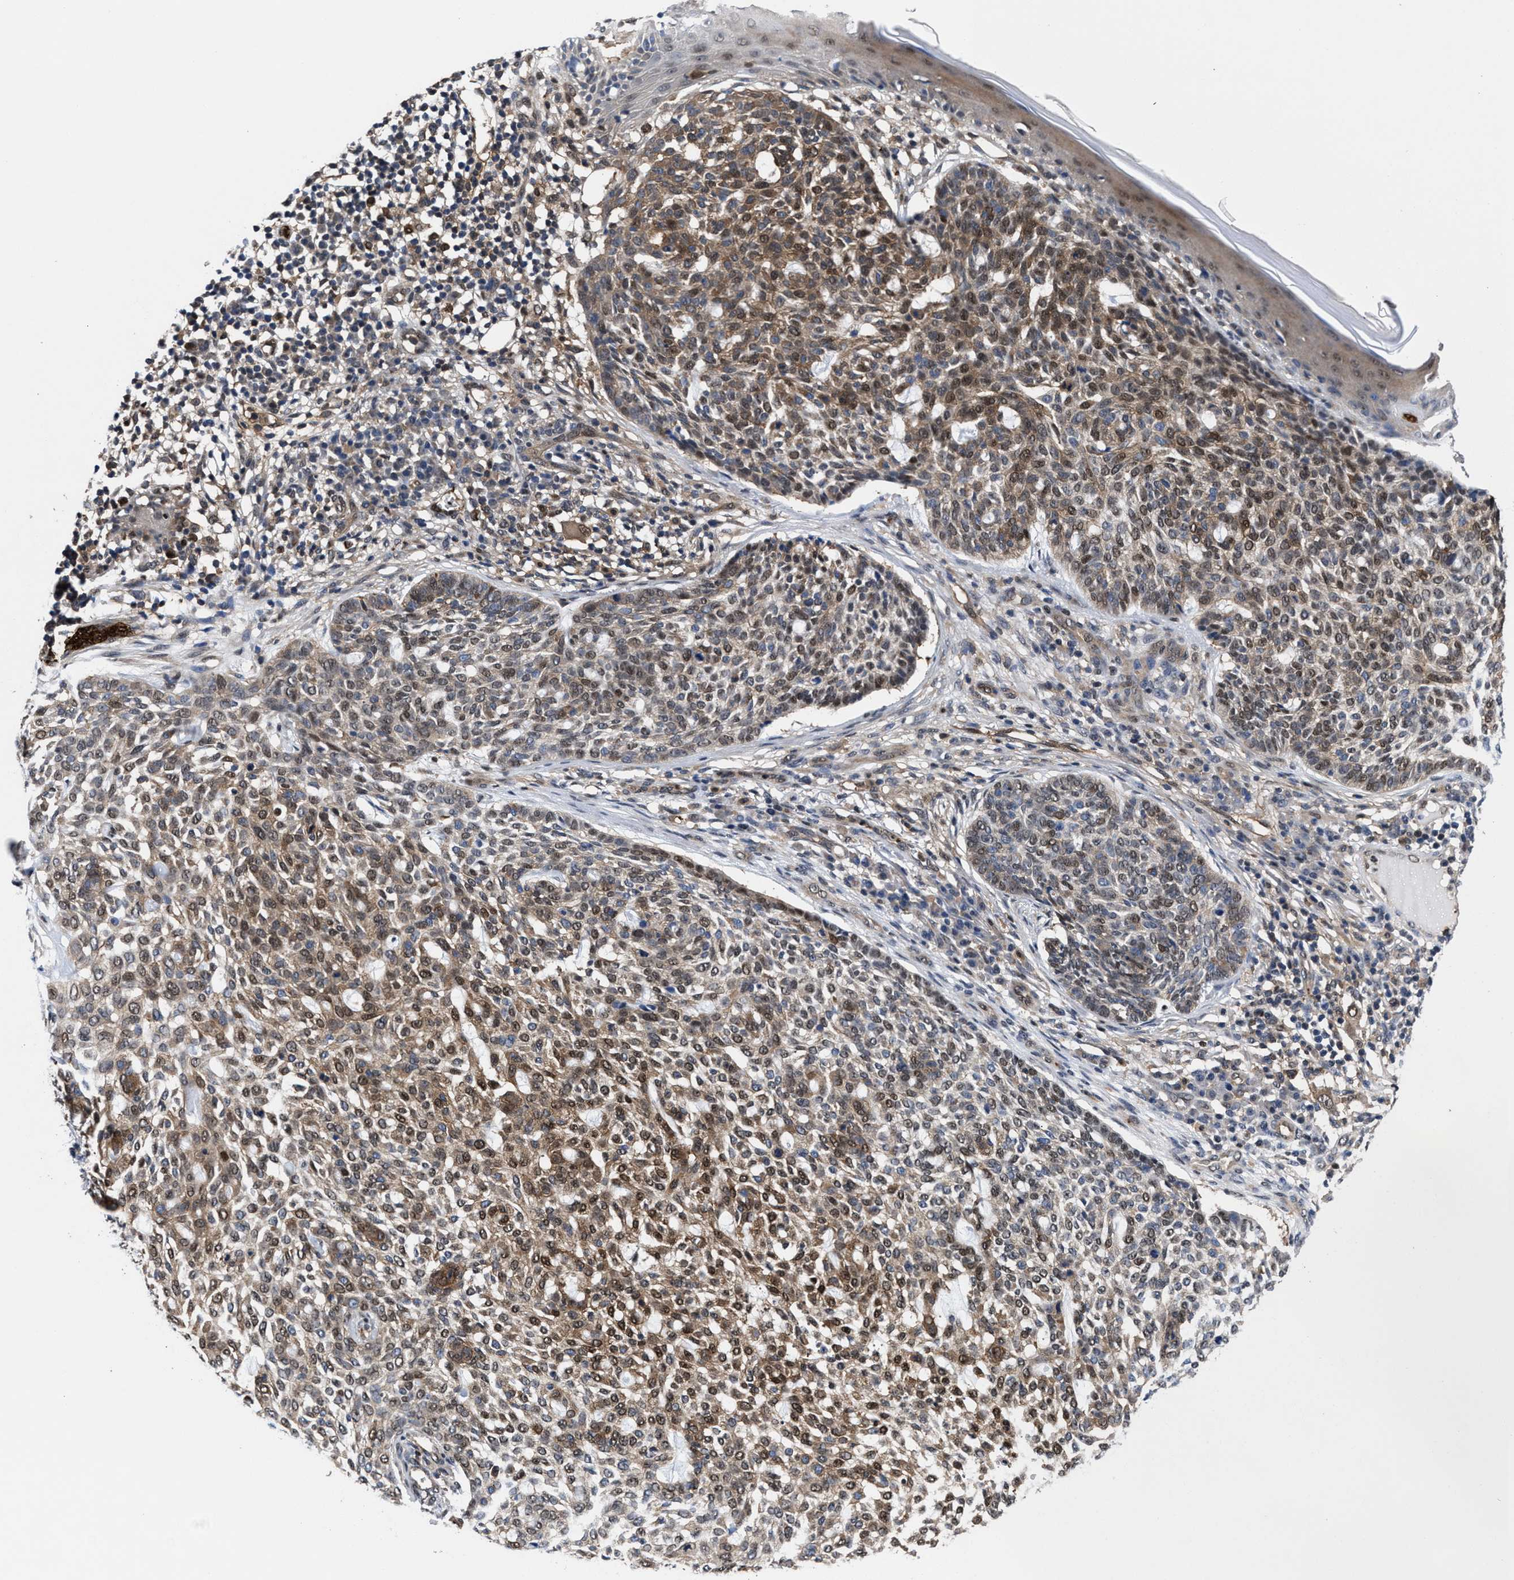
{"staining": {"intensity": "moderate", "quantity": ">75%", "location": "cytoplasmic/membranous,nuclear"}, "tissue": "skin cancer", "cell_type": "Tumor cells", "image_type": "cancer", "snomed": [{"axis": "morphology", "description": "Basal cell carcinoma"}, {"axis": "topography", "description": "Skin"}], "caption": "The micrograph reveals immunohistochemical staining of basal cell carcinoma (skin). There is moderate cytoplasmic/membranous and nuclear staining is seen in approximately >75% of tumor cells. (DAB (3,3'-diaminobenzidine) IHC, brown staining for protein, blue staining for nuclei).", "gene": "ACLY", "patient": {"sex": "female", "age": 64}}